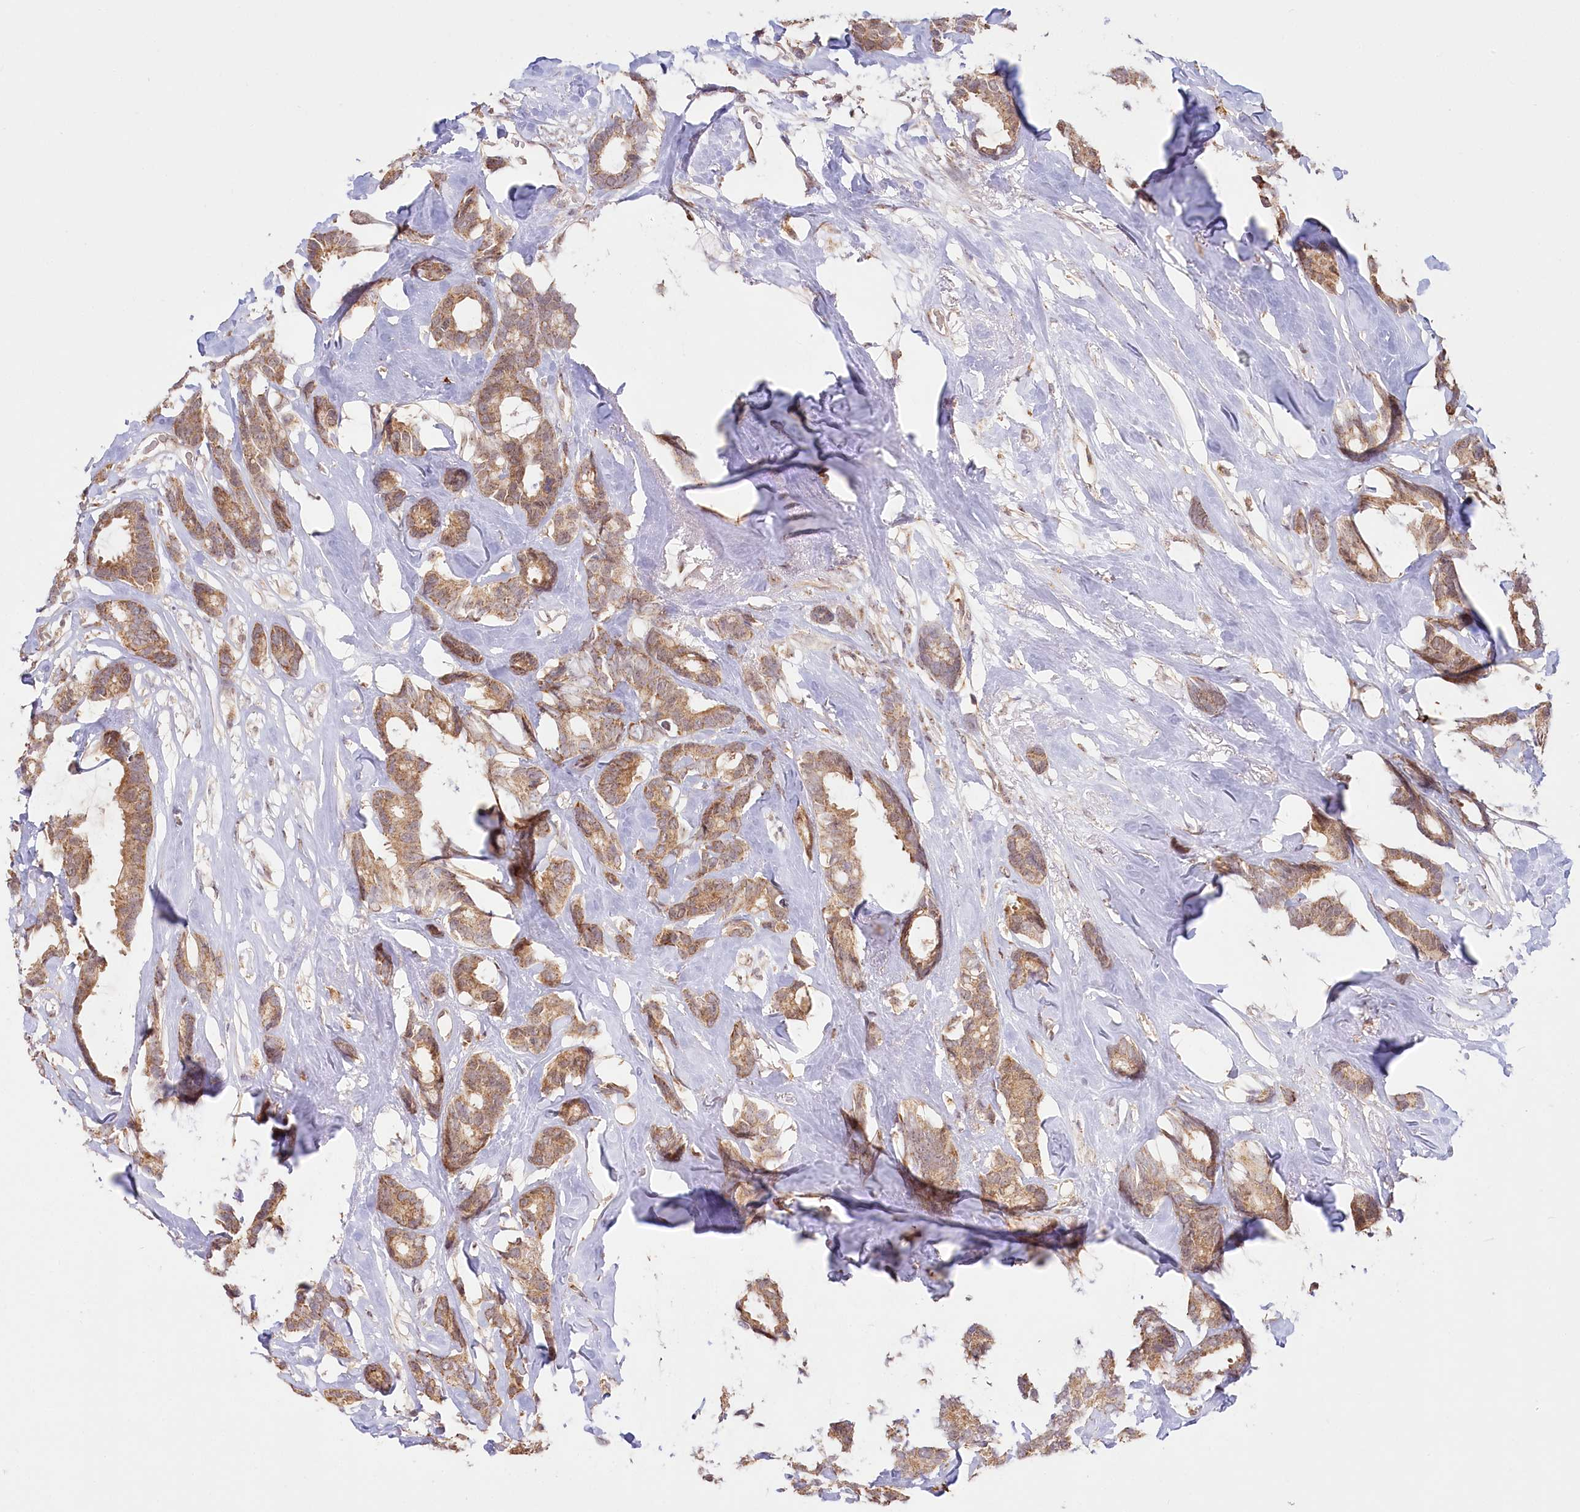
{"staining": {"intensity": "moderate", "quantity": ">75%", "location": "cytoplasmic/membranous"}, "tissue": "breast cancer", "cell_type": "Tumor cells", "image_type": "cancer", "snomed": [{"axis": "morphology", "description": "Duct carcinoma"}, {"axis": "topography", "description": "Breast"}], "caption": "Immunohistochemical staining of intraductal carcinoma (breast) demonstrates moderate cytoplasmic/membranous protein positivity in about >75% of tumor cells. (IHC, brightfield microscopy, high magnification).", "gene": "RTN4IP1", "patient": {"sex": "female", "age": 87}}